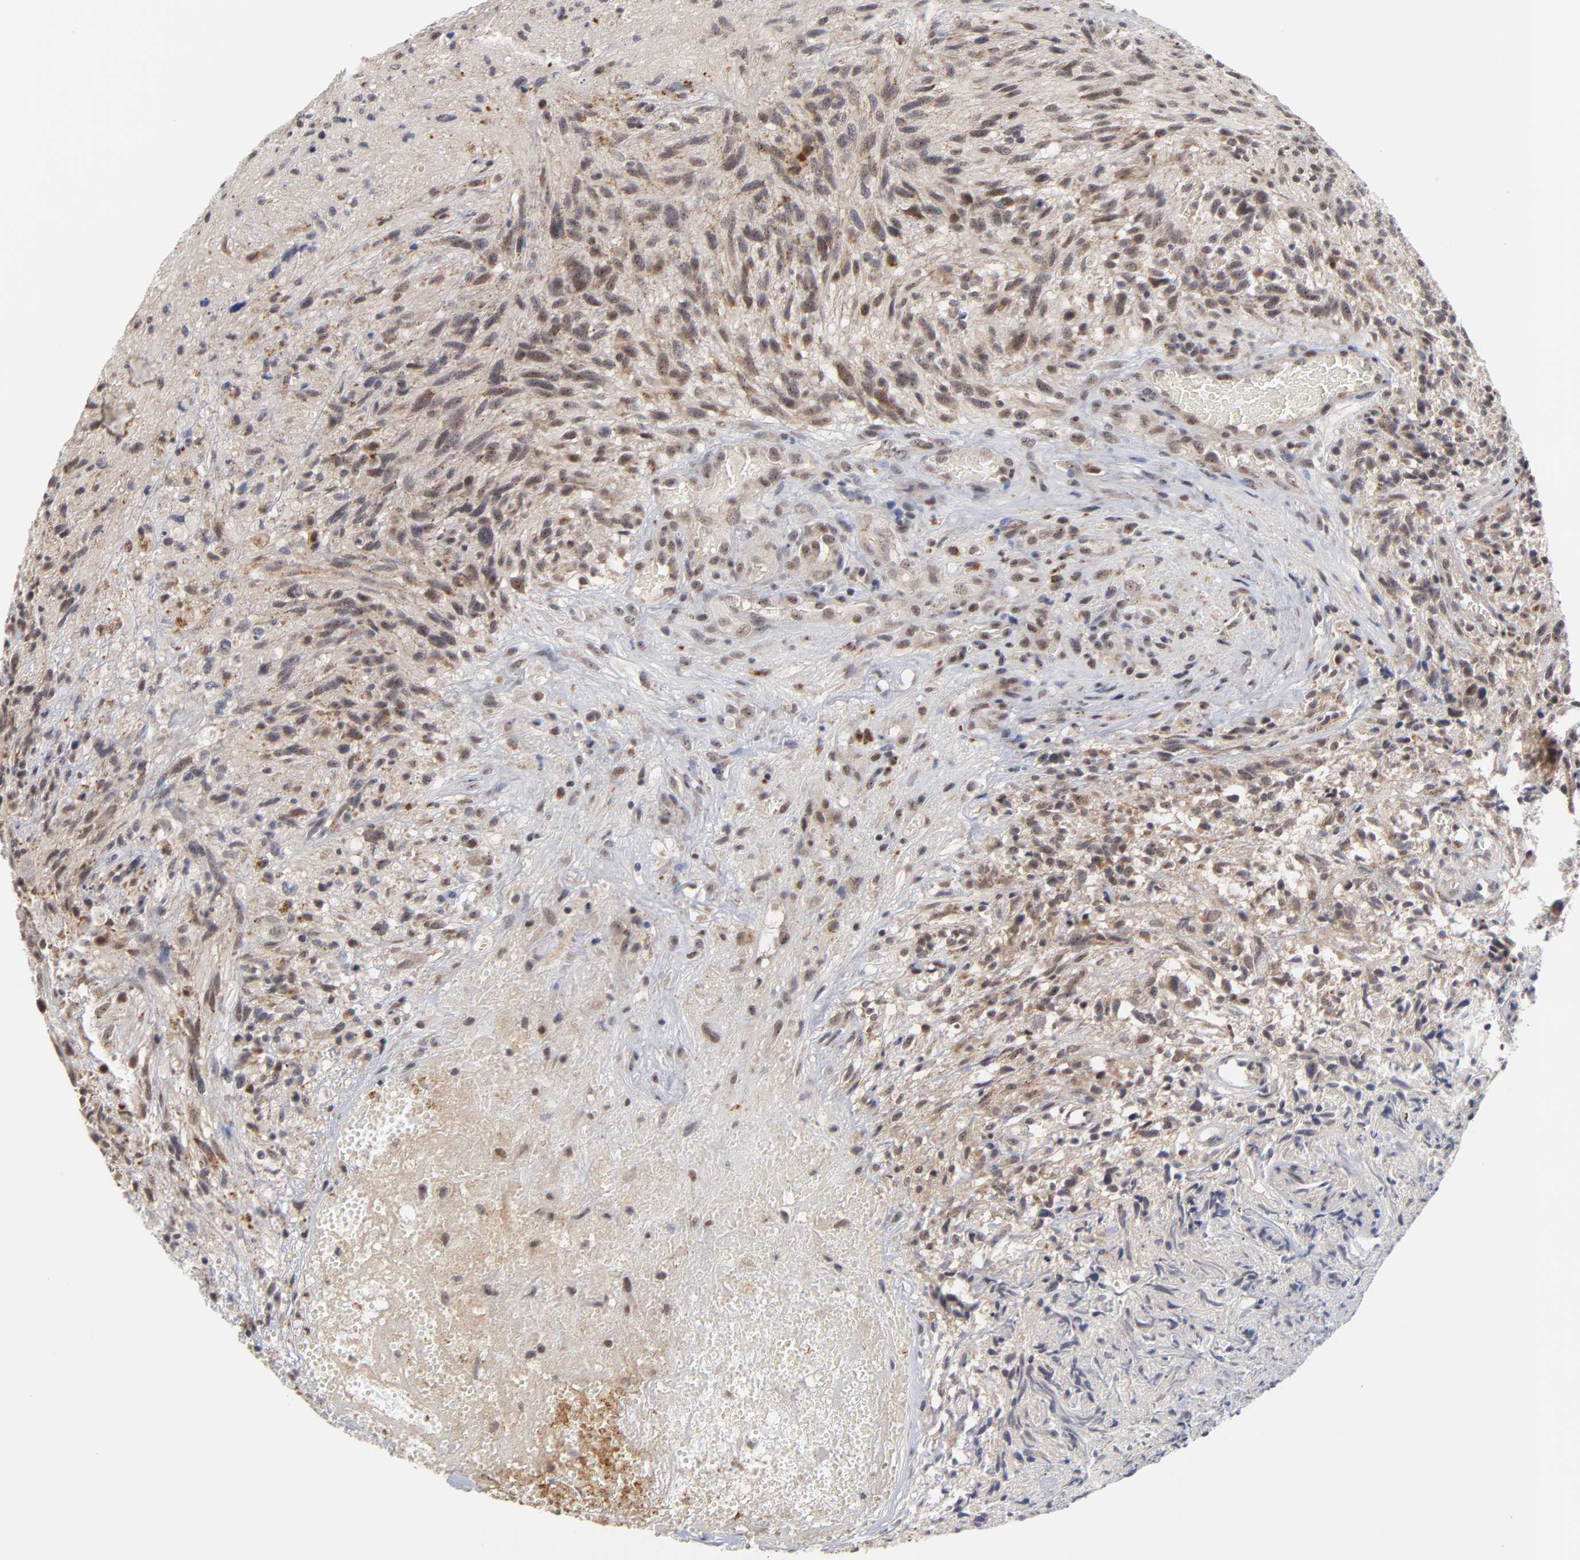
{"staining": {"intensity": "weak", "quantity": ">75%", "location": "nuclear"}, "tissue": "glioma", "cell_type": "Tumor cells", "image_type": "cancer", "snomed": [{"axis": "morphology", "description": "Normal tissue, NOS"}, {"axis": "morphology", "description": "Glioma, malignant, High grade"}, {"axis": "topography", "description": "Cerebral cortex"}], "caption": "There is low levels of weak nuclear staining in tumor cells of malignant high-grade glioma, as demonstrated by immunohistochemical staining (brown color).", "gene": "ZNF419", "patient": {"sex": "male", "age": 75}}